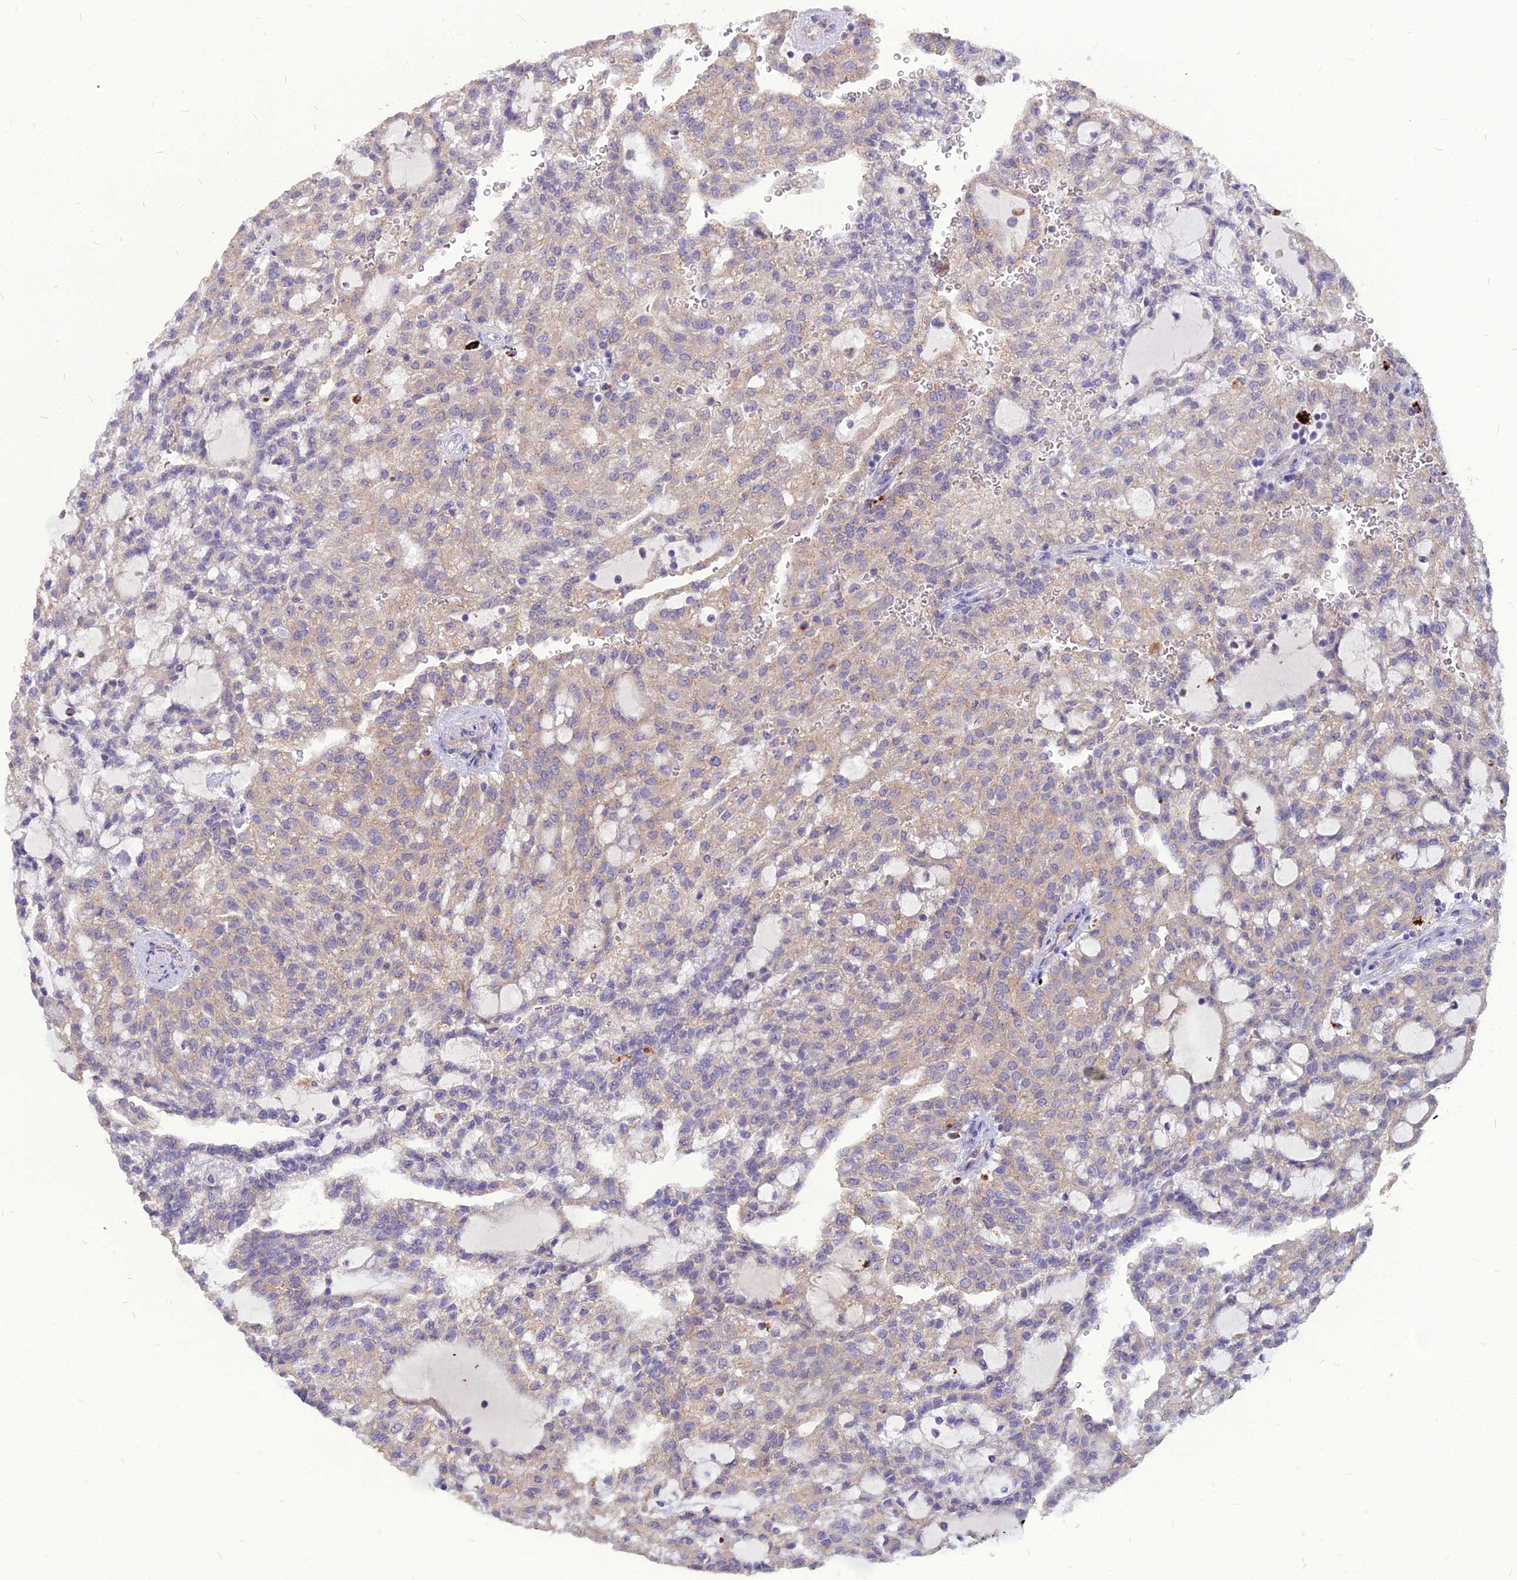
{"staining": {"intensity": "weak", "quantity": "25%-75%", "location": "cytoplasmic/membranous"}, "tissue": "renal cancer", "cell_type": "Tumor cells", "image_type": "cancer", "snomed": [{"axis": "morphology", "description": "Adenocarcinoma, NOS"}, {"axis": "topography", "description": "Kidney"}], "caption": "IHC staining of adenocarcinoma (renal), which exhibits low levels of weak cytoplasmic/membranous staining in about 25%-75% of tumor cells indicating weak cytoplasmic/membranous protein positivity. The staining was performed using DAB (brown) for protein detection and nuclei were counterstained in hematoxylin (blue).", "gene": "PCED1B", "patient": {"sex": "male", "age": 63}}